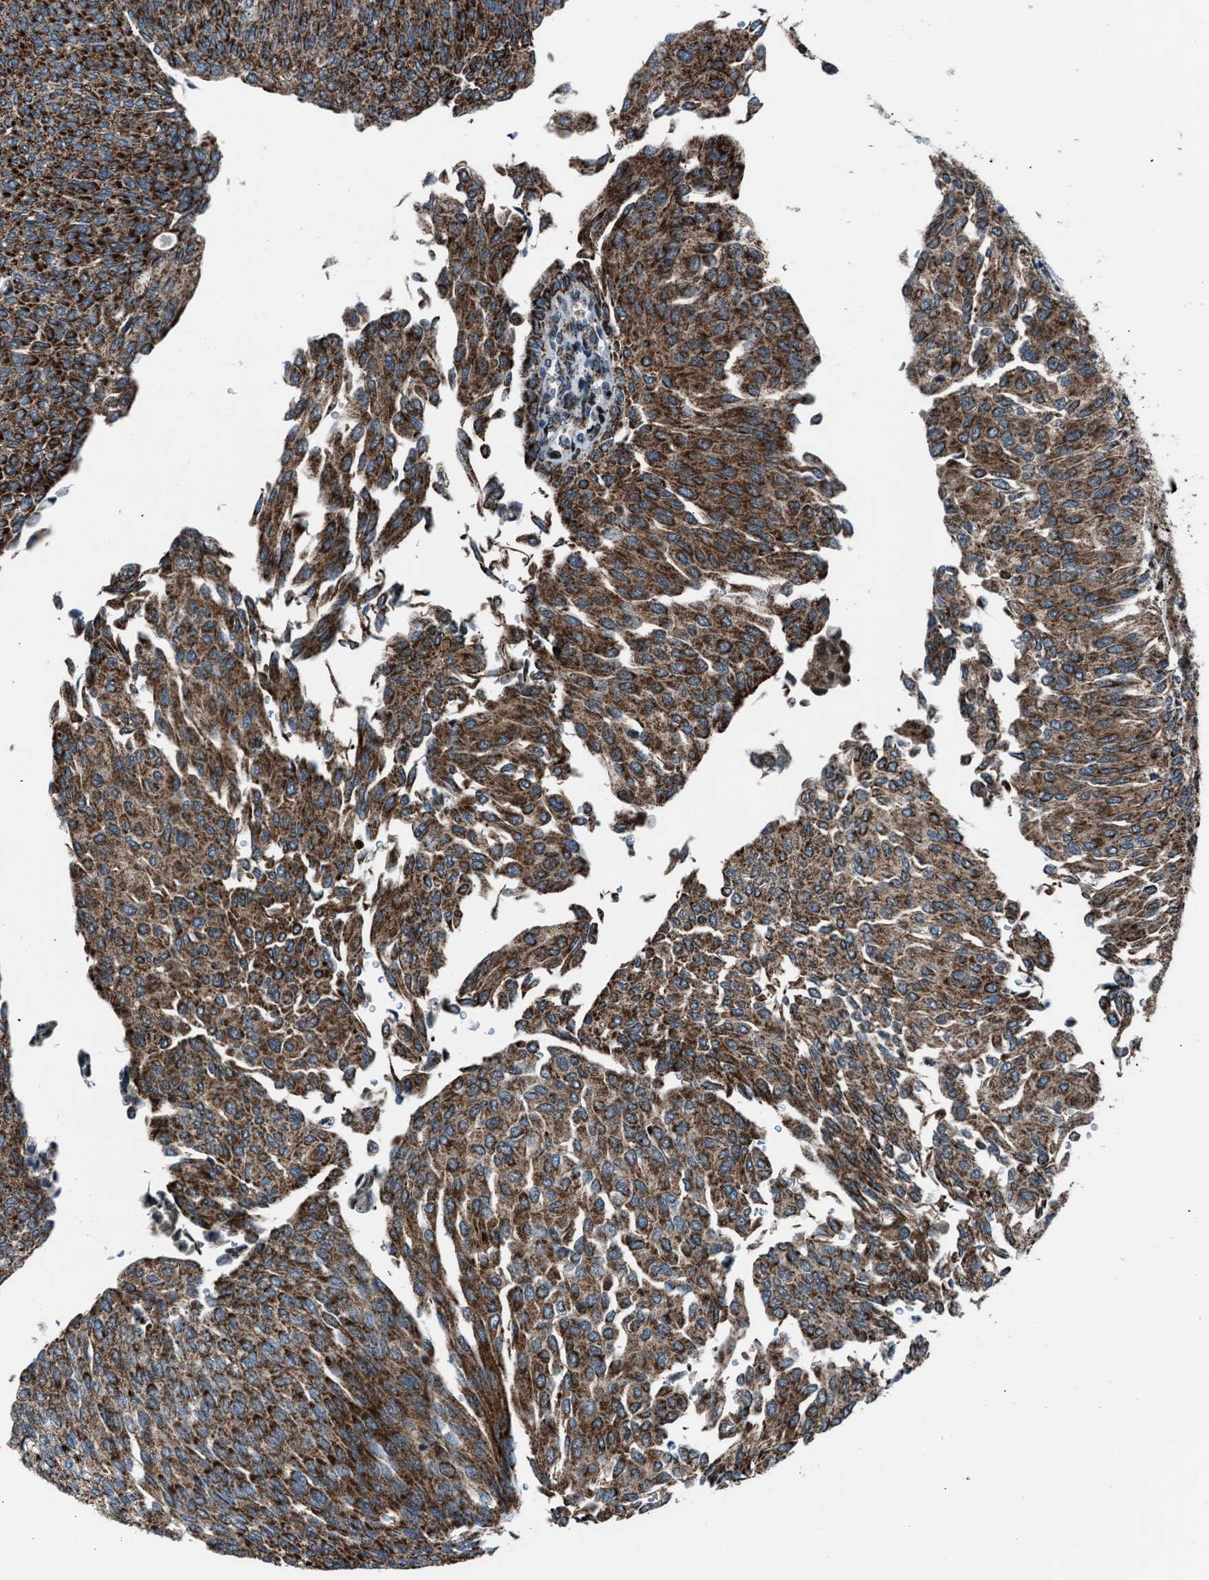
{"staining": {"intensity": "strong", "quantity": ">75%", "location": "cytoplasmic/membranous"}, "tissue": "urothelial cancer", "cell_type": "Tumor cells", "image_type": "cancer", "snomed": [{"axis": "morphology", "description": "Urothelial carcinoma, Low grade"}, {"axis": "topography", "description": "Urinary bladder"}], "caption": "The micrograph exhibits staining of urothelial carcinoma (low-grade), revealing strong cytoplasmic/membranous protein staining (brown color) within tumor cells.", "gene": "MORC3", "patient": {"sex": "female", "age": 79}}